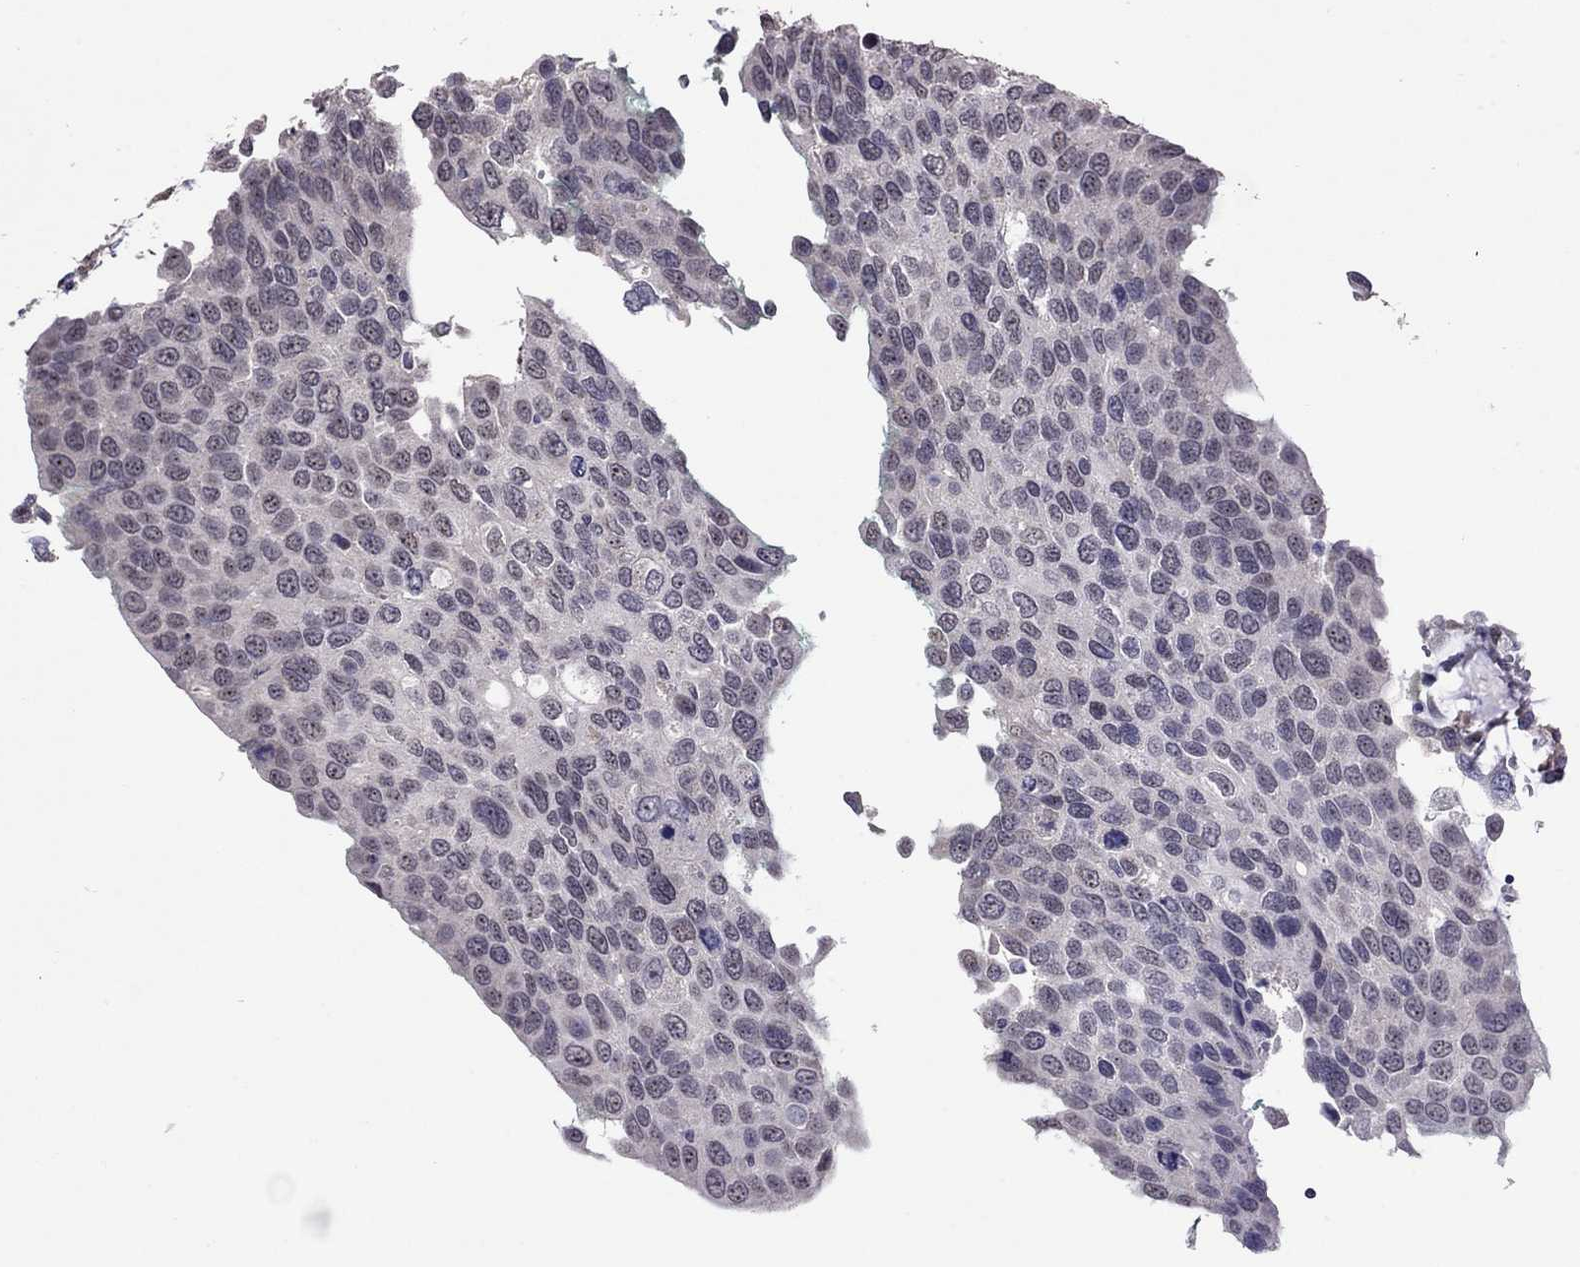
{"staining": {"intensity": "negative", "quantity": "none", "location": "none"}, "tissue": "testis cancer", "cell_type": "Tumor cells", "image_type": "cancer", "snomed": [{"axis": "morphology", "description": "Seminoma, NOS"}, {"axis": "topography", "description": "Testis"}], "caption": "Immunohistochemistry (IHC) histopathology image of neoplastic tissue: testis seminoma stained with DAB reveals no significant protein positivity in tumor cells. (Stains: DAB (3,3'-diaminobenzidine) immunohistochemistry with hematoxylin counter stain, Microscopy: brightfield microscopy at high magnification).", "gene": "HES5", "patient": {"sex": "male", "age": 37}}